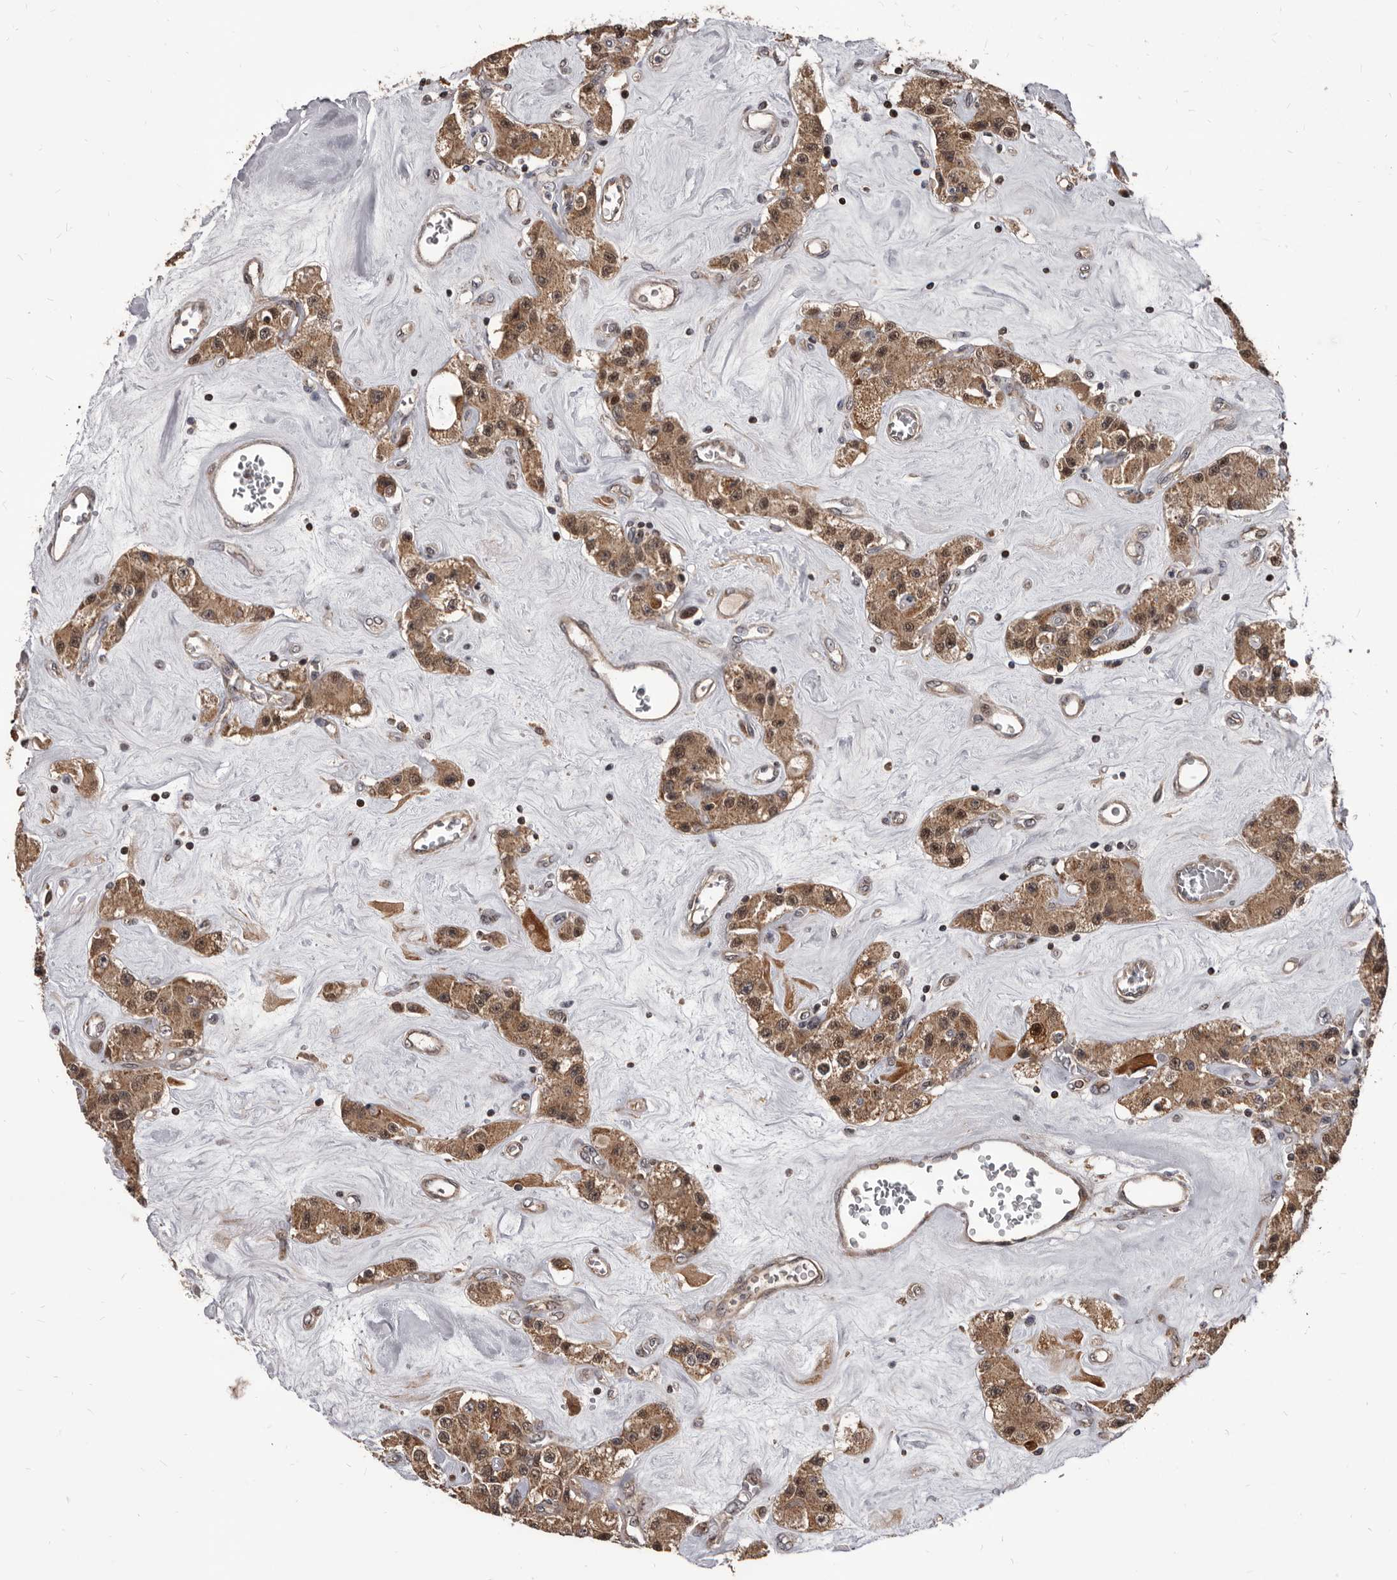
{"staining": {"intensity": "moderate", "quantity": ">75%", "location": "cytoplasmic/membranous,nuclear"}, "tissue": "carcinoid", "cell_type": "Tumor cells", "image_type": "cancer", "snomed": [{"axis": "morphology", "description": "Carcinoid, malignant, NOS"}, {"axis": "topography", "description": "Pancreas"}], "caption": "The micrograph demonstrates immunohistochemical staining of carcinoid. There is moderate cytoplasmic/membranous and nuclear positivity is identified in approximately >75% of tumor cells.", "gene": "MAP3K14", "patient": {"sex": "male", "age": 41}}